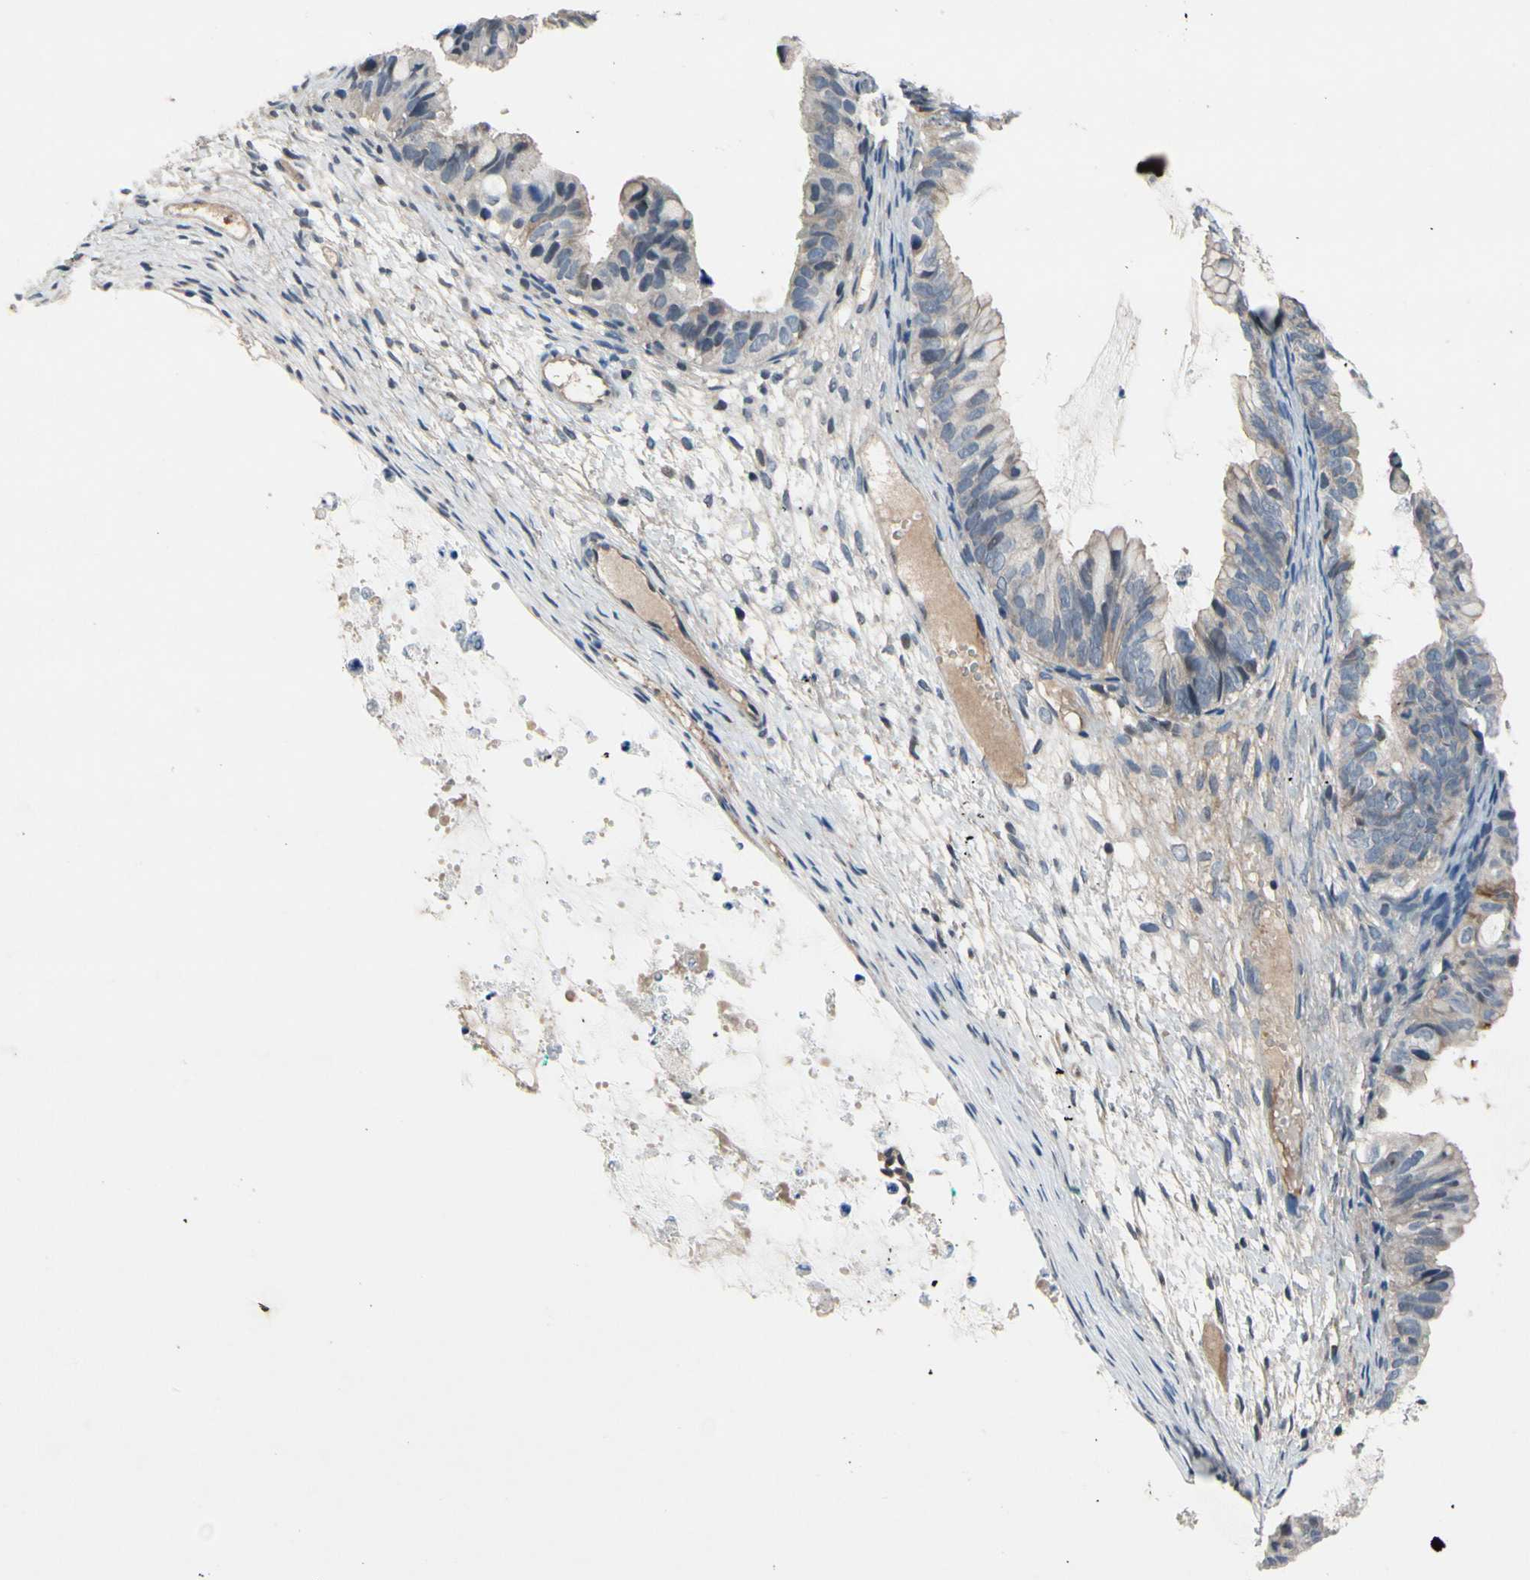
{"staining": {"intensity": "weak", "quantity": "<25%", "location": "cytoplasmic/membranous"}, "tissue": "ovarian cancer", "cell_type": "Tumor cells", "image_type": "cancer", "snomed": [{"axis": "morphology", "description": "Cystadenocarcinoma, mucinous, NOS"}, {"axis": "topography", "description": "Ovary"}], "caption": "IHC image of human mucinous cystadenocarcinoma (ovarian) stained for a protein (brown), which reveals no positivity in tumor cells.", "gene": "ICAM5", "patient": {"sex": "female", "age": 36}}